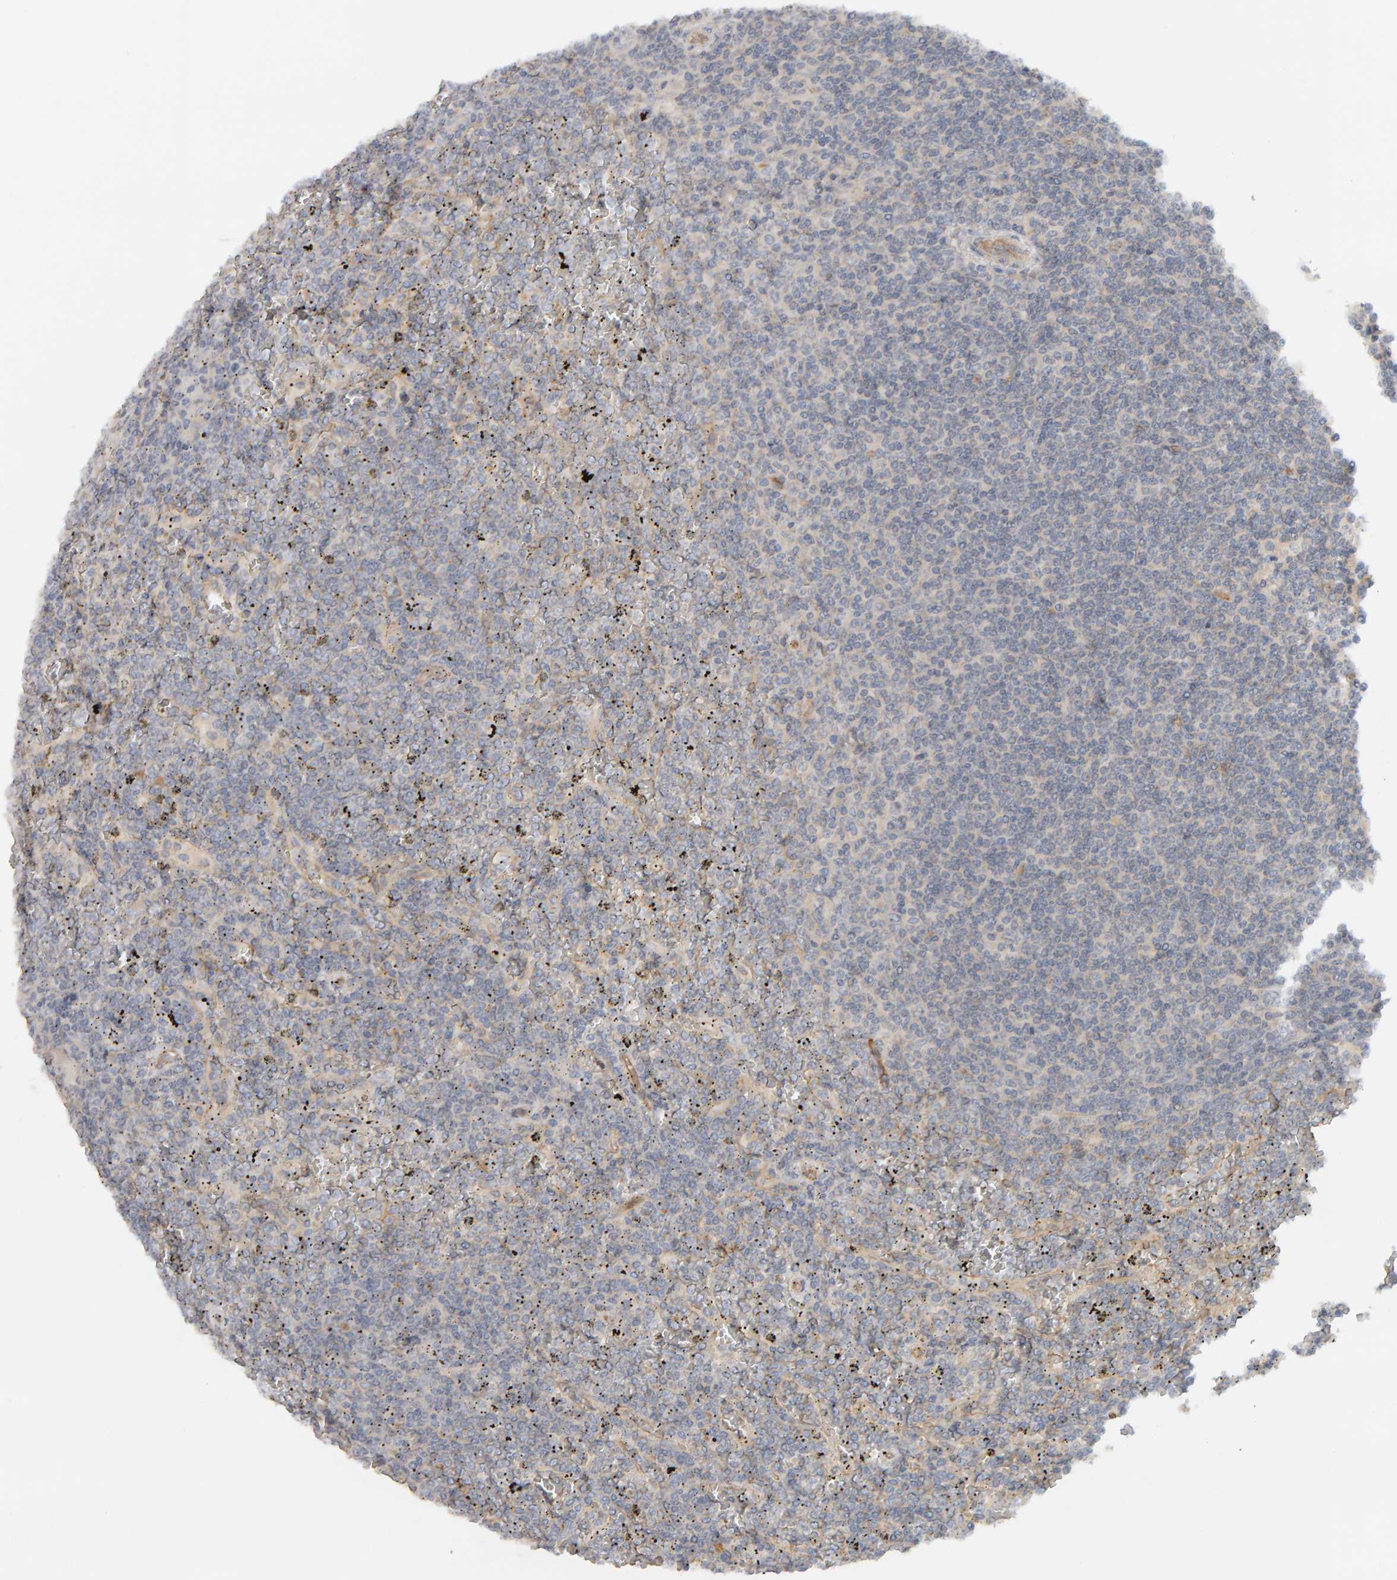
{"staining": {"intensity": "negative", "quantity": "none", "location": "none"}, "tissue": "lymphoma", "cell_type": "Tumor cells", "image_type": "cancer", "snomed": [{"axis": "morphology", "description": "Malignant lymphoma, non-Hodgkin's type, Low grade"}, {"axis": "topography", "description": "Spleen"}], "caption": "IHC of human low-grade malignant lymphoma, non-Hodgkin's type shows no expression in tumor cells.", "gene": "PPP1R16A", "patient": {"sex": "female", "age": 19}}